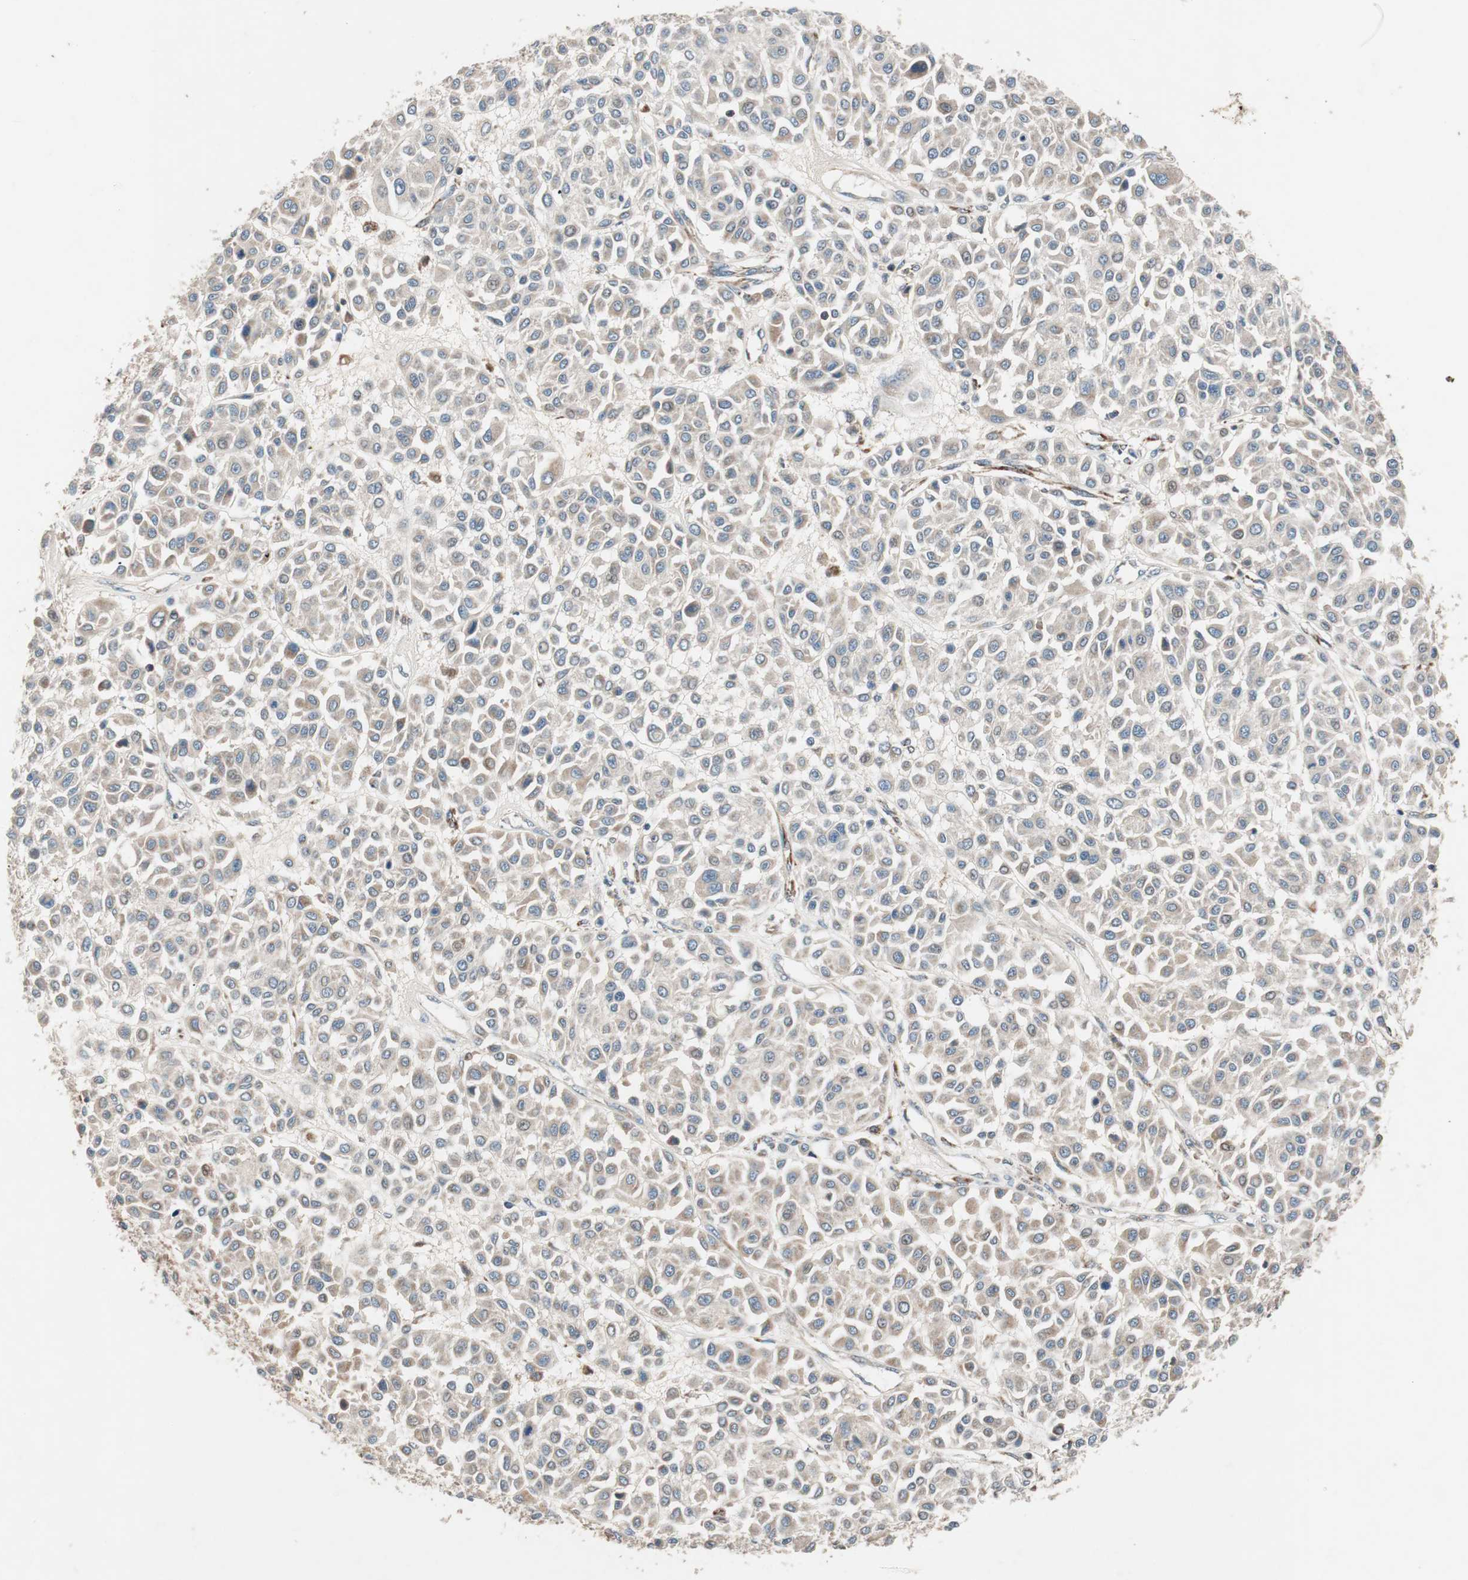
{"staining": {"intensity": "weak", "quantity": ">75%", "location": "cytoplasmic/membranous"}, "tissue": "melanoma", "cell_type": "Tumor cells", "image_type": "cancer", "snomed": [{"axis": "morphology", "description": "Malignant melanoma, Metastatic site"}, {"axis": "topography", "description": "Soft tissue"}], "caption": "A micrograph of melanoma stained for a protein exhibits weak cytoplasmic/membranous brown staining in tumor cells.", "gene": "HPN", "patient": {"sex": "male", "age": 41}}